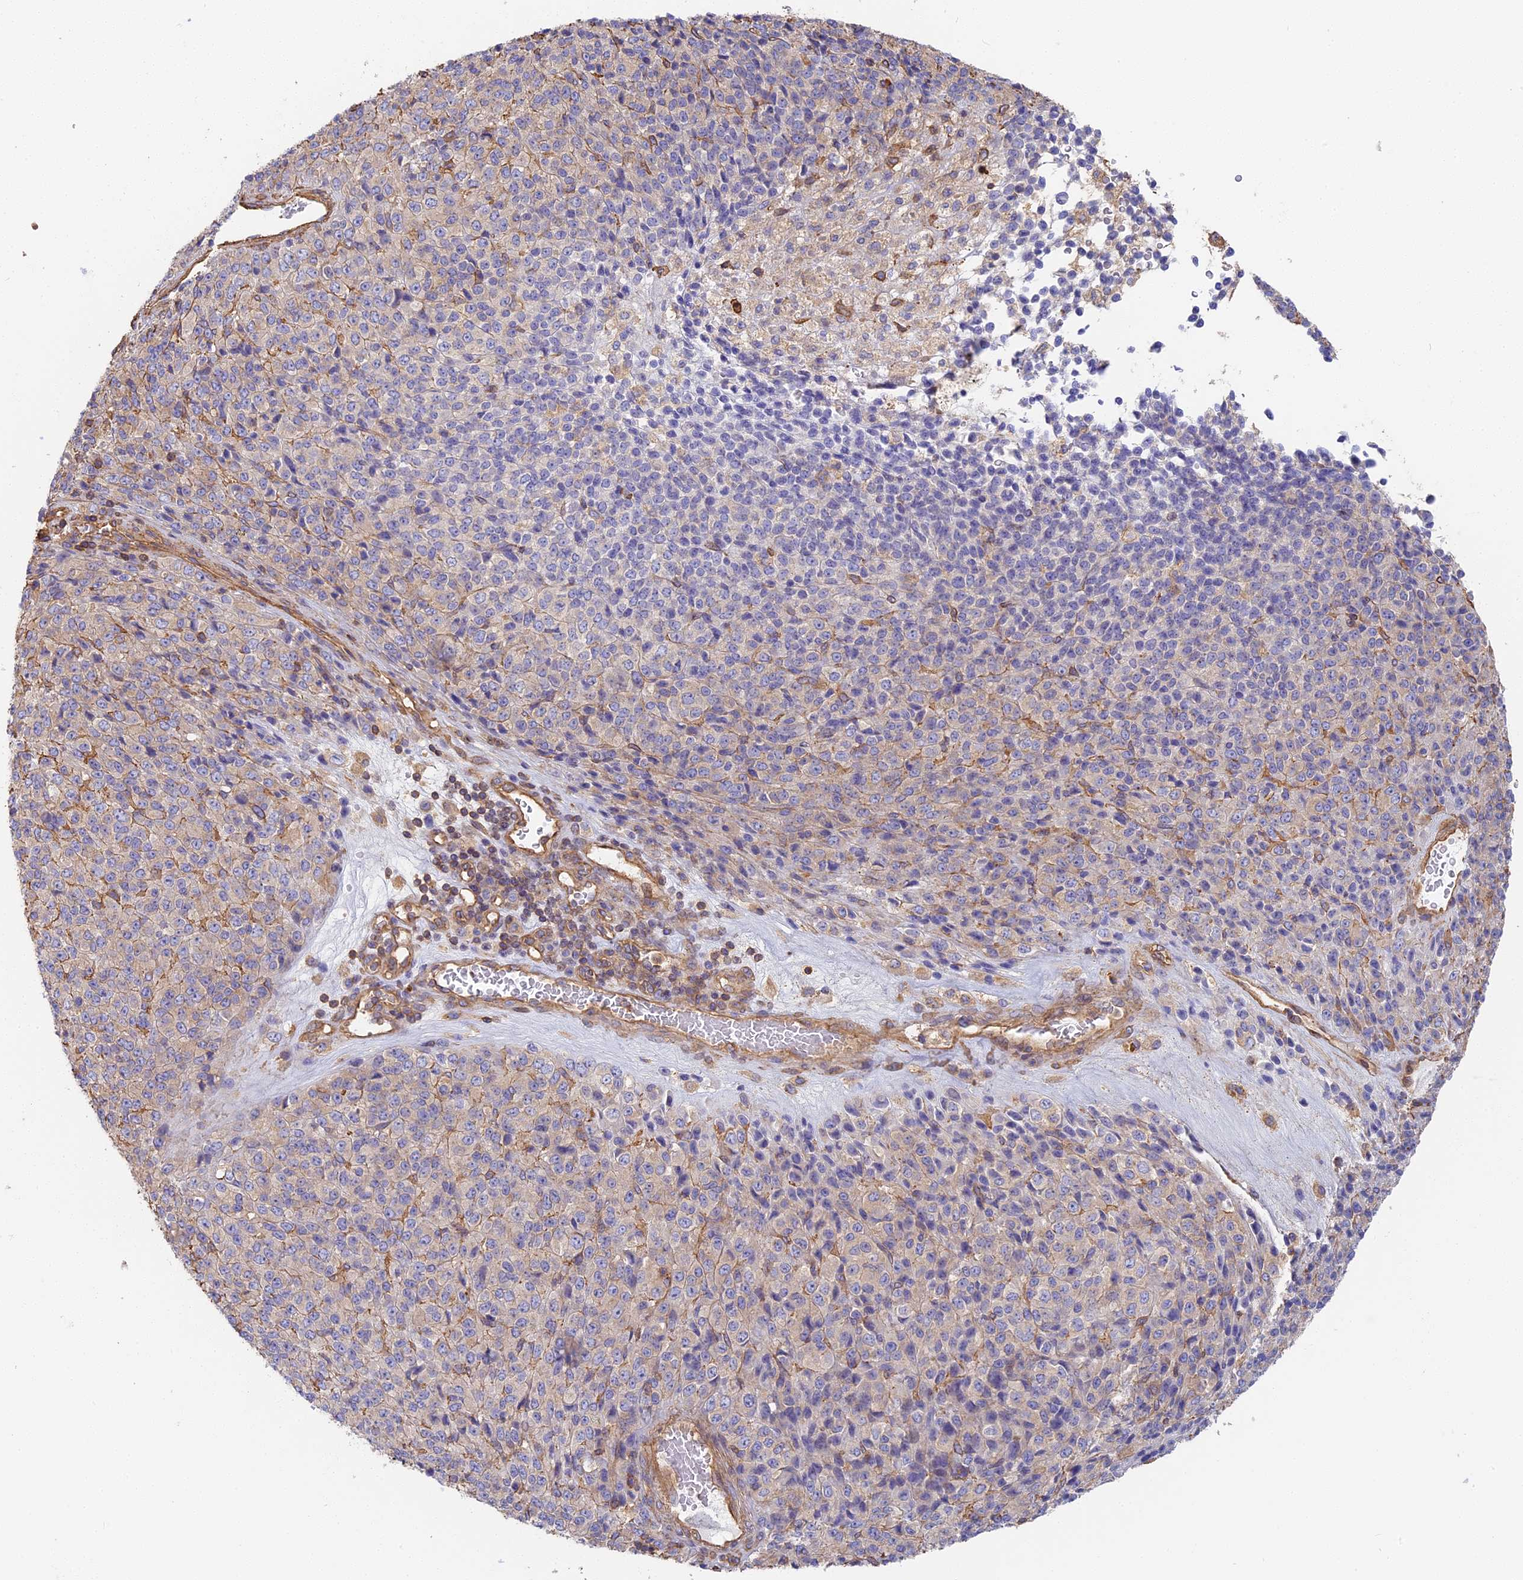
{"staining": {"intensity": "negative", "quantity": "none", "location": "none"}, "tissue": "melanoma", "cell_type": "Tumor cells", "image_type": "cancer", "snomed": [{"axis": "morphology", "description": "Malignant melanoma, Metastatic site"}, {"axis": "topography", "description": "Brain"}], "caption": "Immunohistochemistry (IHC) of human melanoma reveals no positivity in tumor cells.", "gene": "VPS18", "patient": {"sex": "female", "age": 56}}